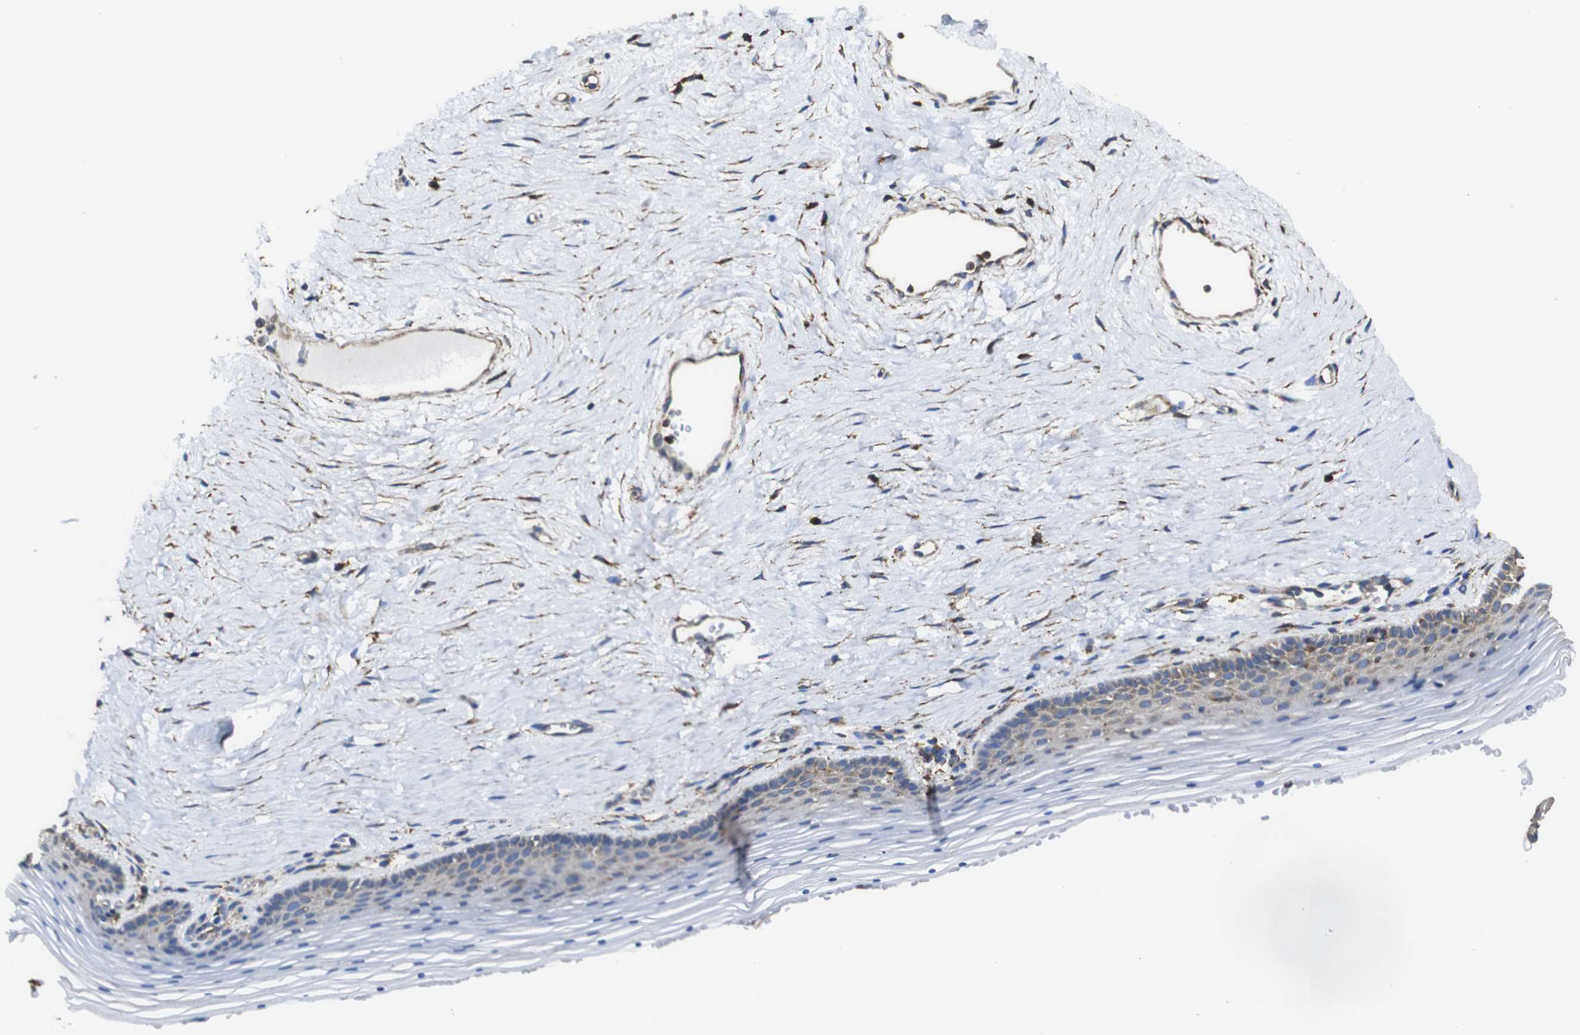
{"staining": {"intensity": "weak", "quantity": "<25%", "location": "cytoplasmic/membranous"}, "tissue": "vagina", "cell_type": "Squamous epithelial cells", "image_type": "normal", "snomed": [{"axis": "morphology", "description": "Normal tissue, NOS"}, {"axis": "topography", "description": "Vagina"}], "caption": "Human vagina stained for a protein using immunohistochemistry (IHC) displays no positivity in squamous epithelial cells.", "gene": "PPIB", "patient": {"sex": "female", "age": 32}}